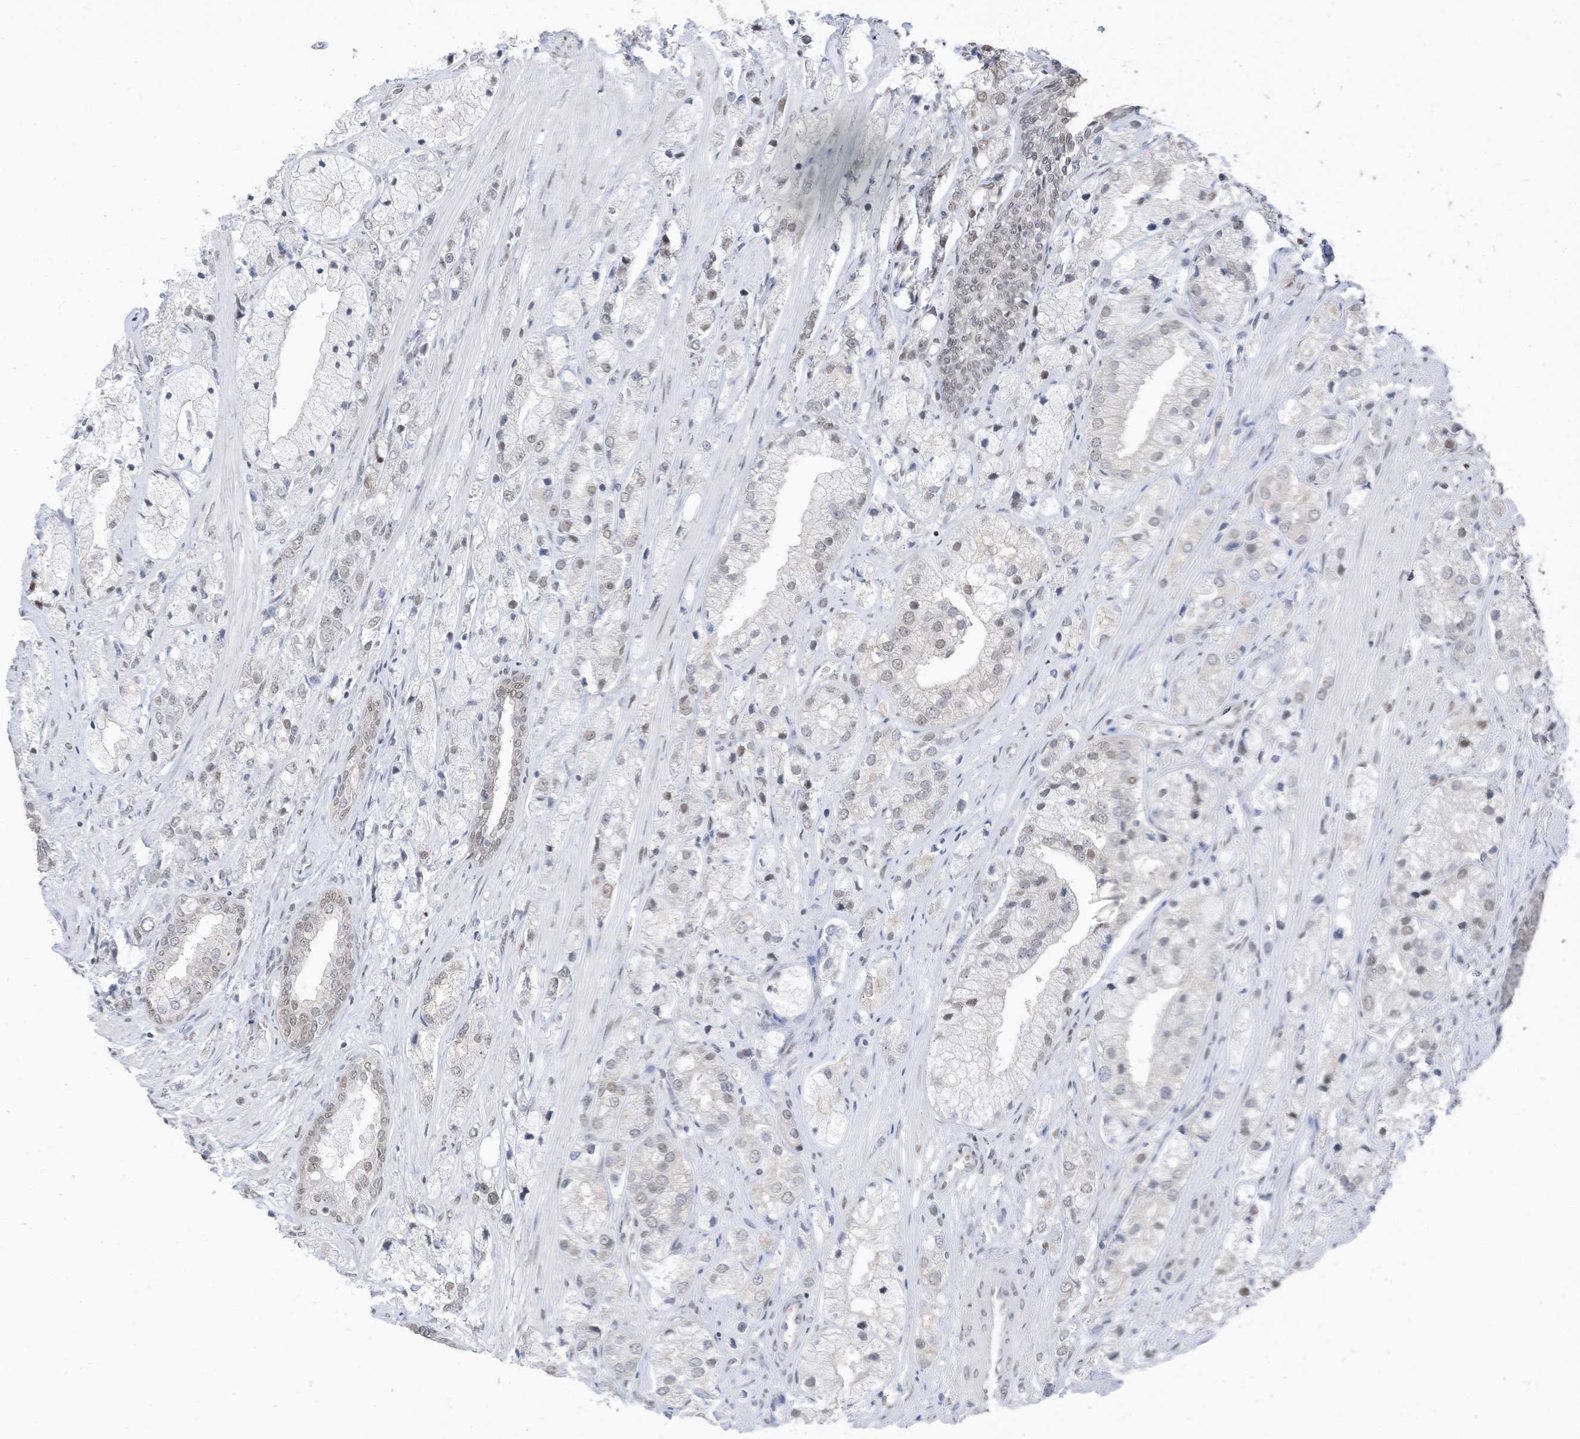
{"staining": {"intensity": "weak", "quantity": "25%-75%", "location": "nuclear"}, "tissue": "prostate cancer", "cell_type": "Tumor cells", "image_type": "cancer", "snomed": [{"axis": "morphology", "description": "Adenocarcinoma, High grade"}, {"axis": "topography", "description": "Prostate"}], "caption": "About 25%-75% of tumor cells in human prostate high-grade adenocarcinoma display weak nuclear protein staining as visualized by brown immunohistochemical staining.", "gene": "KHSRP", "patient": {"sex": "male", "age": 50}}